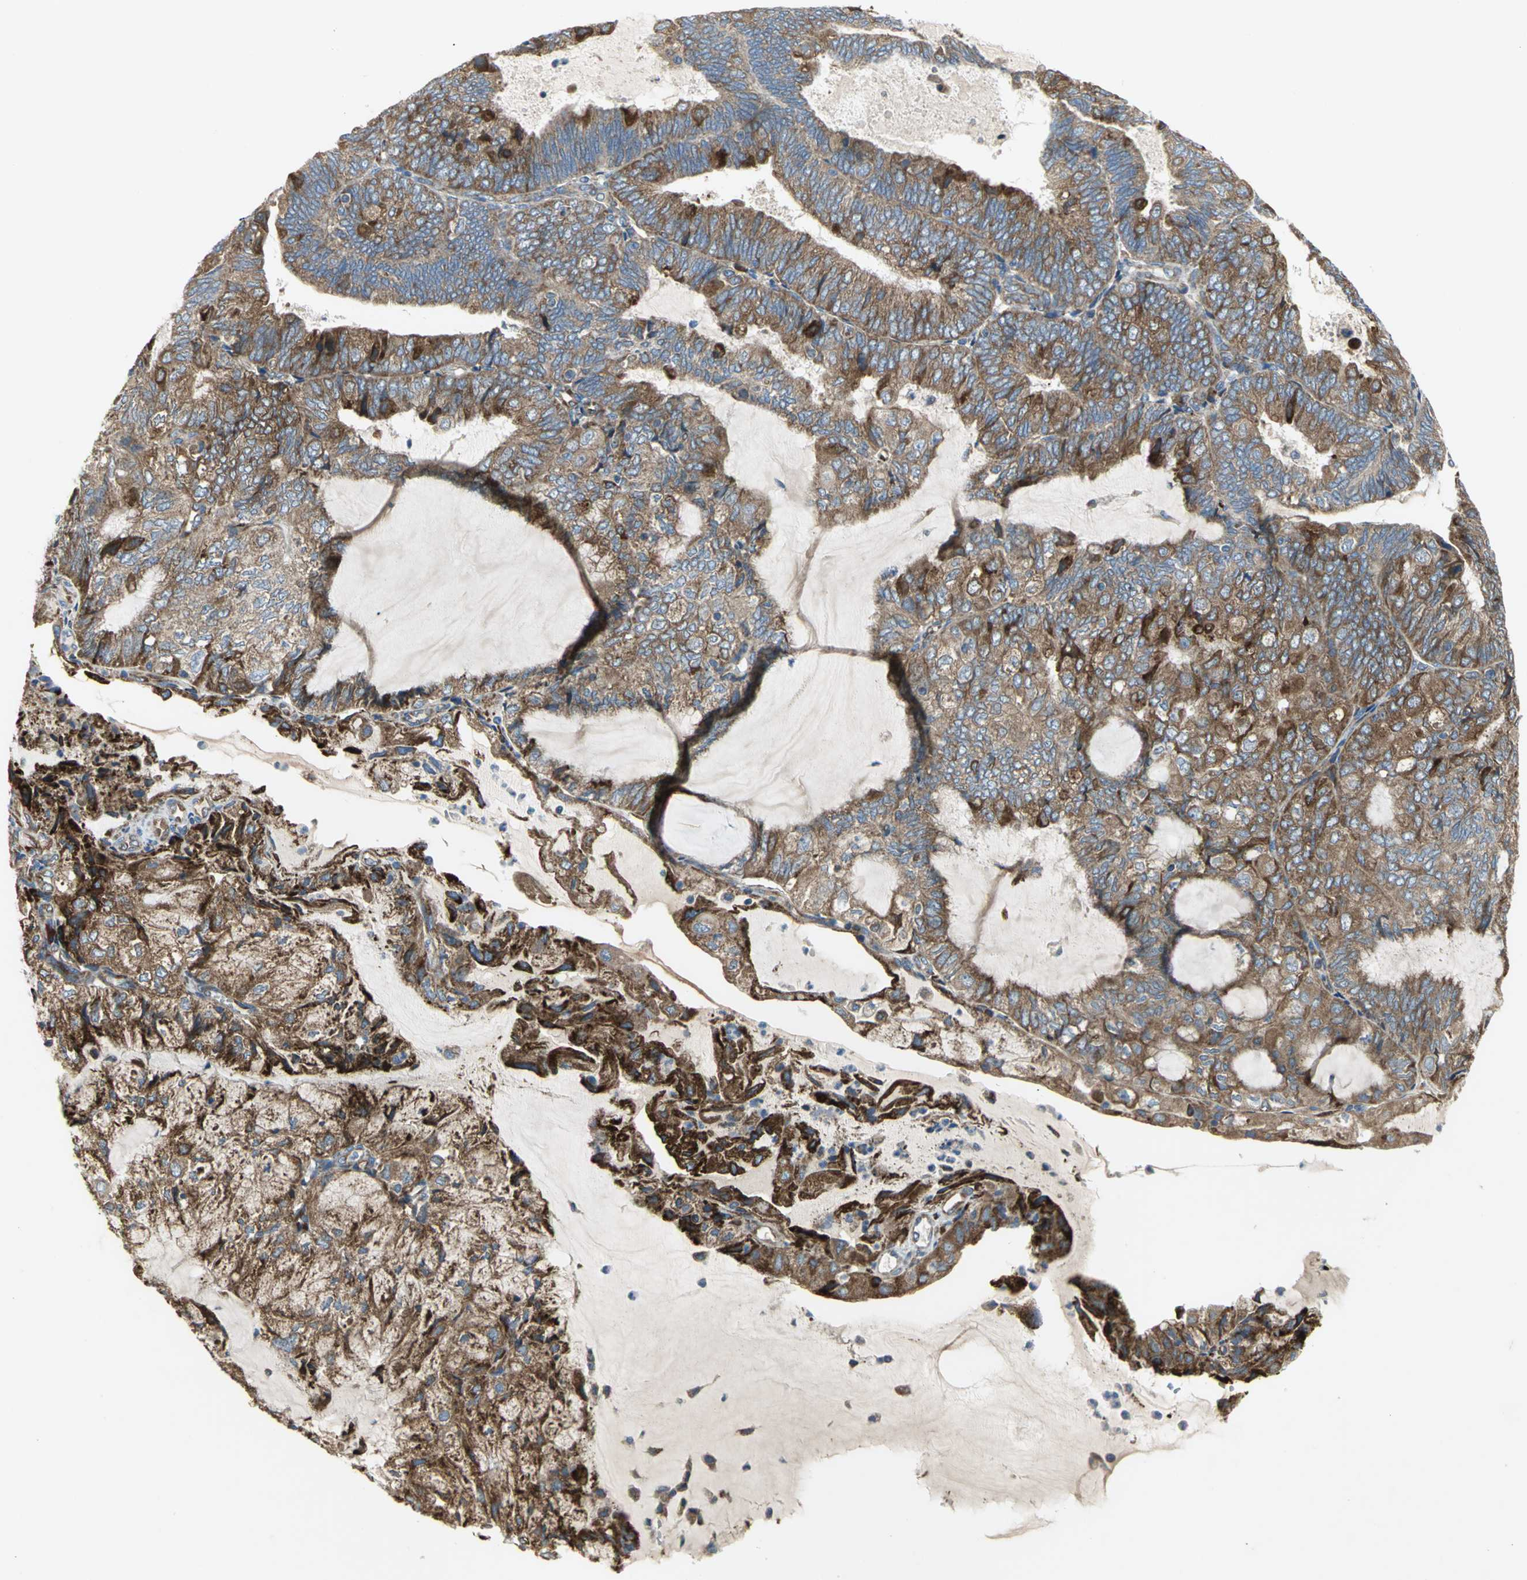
{"staining": {"intensity": "strong", "quantity": ">75%", "location": "cytoplasmic/membranous"}, "tissue": "endometrial cancer", "cell_type": "Tumor cells", "image_type": "cancer", "snomed": [{"axis": "morphology", "description": "Adenocarcinoma, NOS"}, {"axis": "topography", "description": "Endometrium"}], "caption": "Endometrial adenocarcinoma tissue exhibits strong cytoplasmic/membranous expression in approximately >75% of tumor cells, visualized by immunohistochemistry.", "gene": "TULP4", "patient": {"sex": "female", "age": 81}}